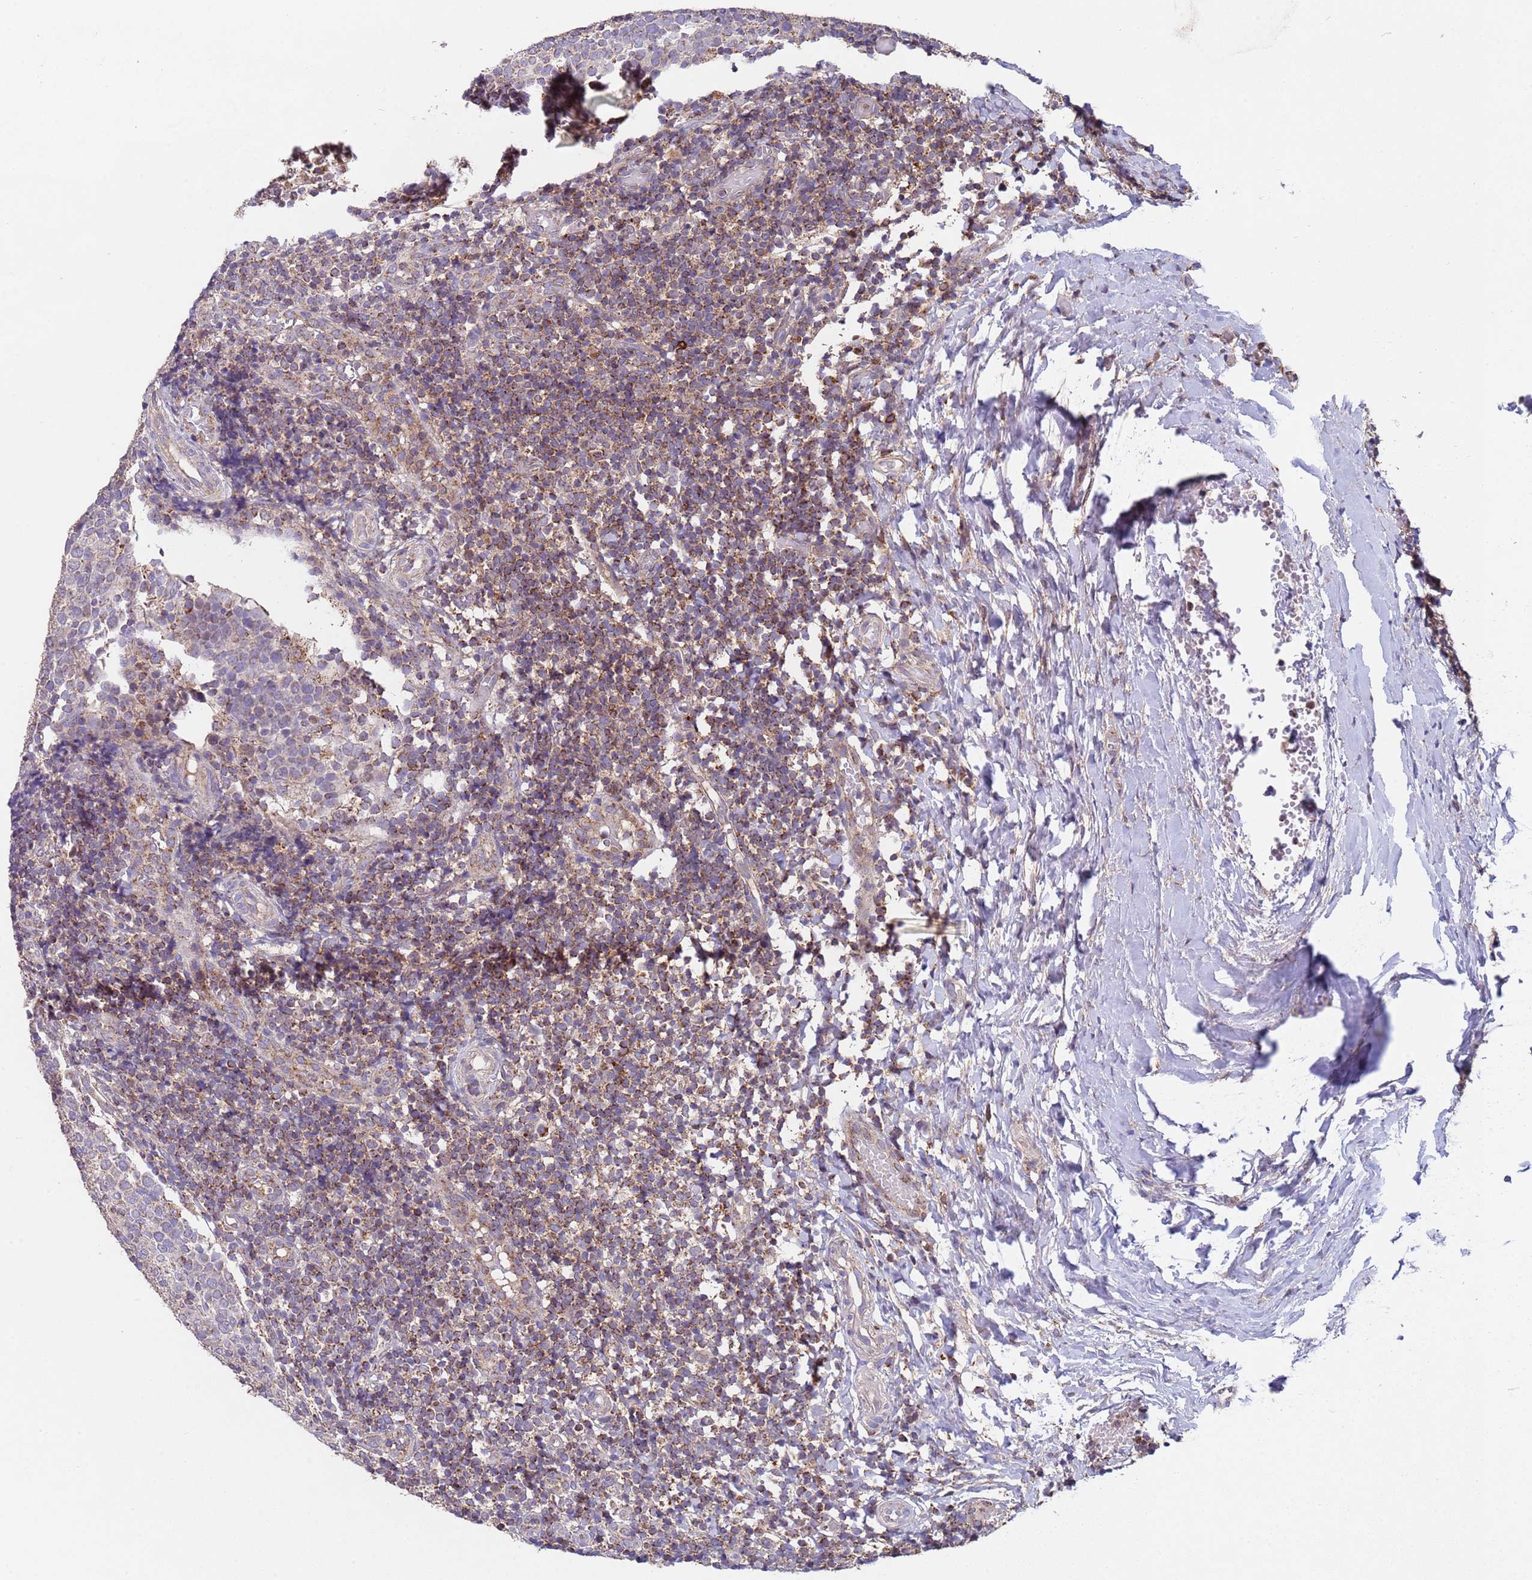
{"staining": {"intensity": "moderate", "quantity": "<25%", "location": "cytoplasmic/membranous"}, "tissue": "tonsil", "cell_type": "Germinal center cells", "image_type": "normal", "snomed": [{"axis": "morphology", "description": "Normal tissue, NOS"}, {"axis": "topography", "description": "Tonsil"}], "caption": "A low amount of moderate cytoplasmic/membranous expression is seen in approximately <25% of germinal center cells in benign tonsil. Nuclei are stained in blue.", "gene": "ACAD8", "patient": {"sex": "female", "age": 19}}